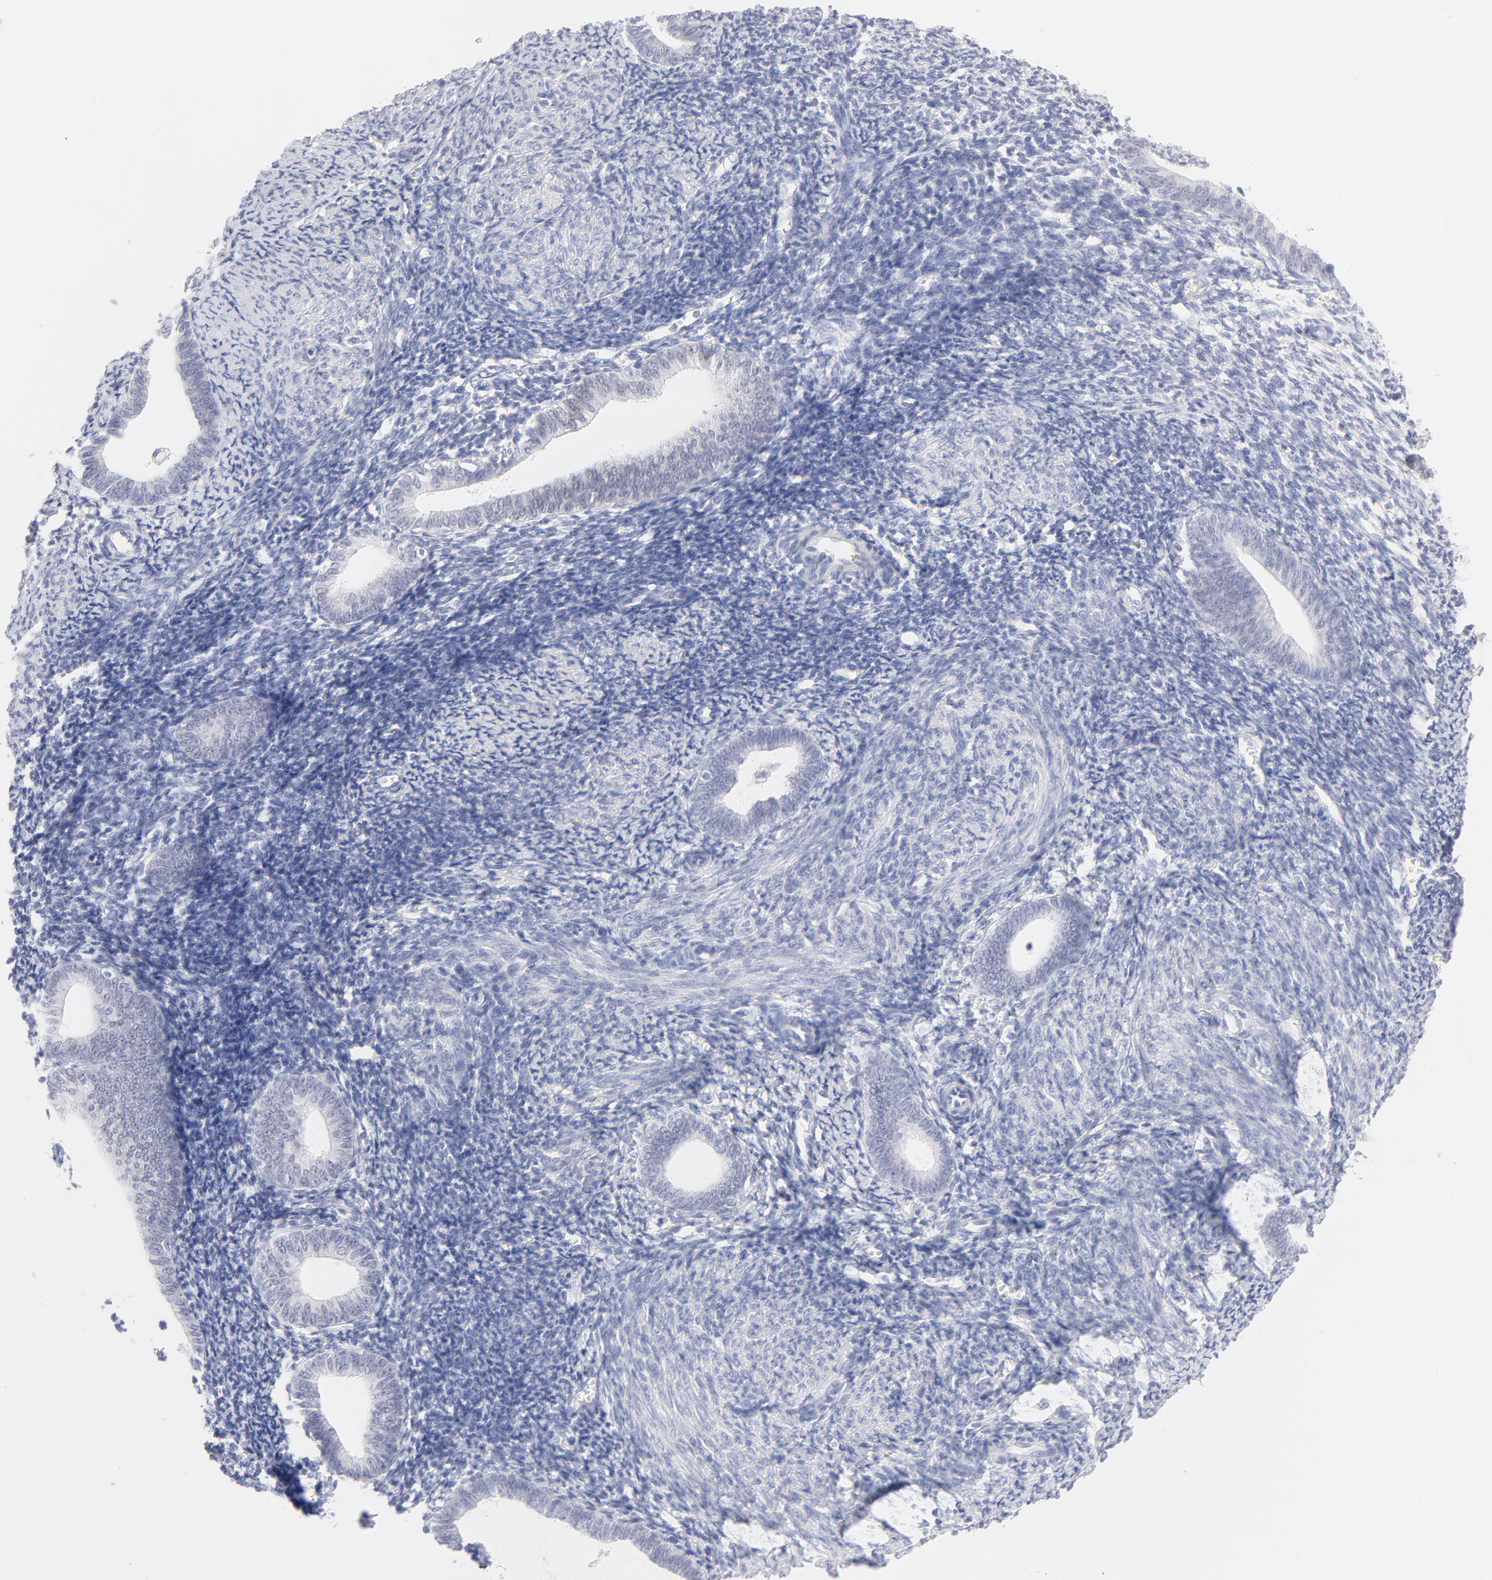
{"staining": {"intensity": "negative", "quantity": "none", "location": "none"}, "tissue": "endometrium", "cell_type": "Cells in endometrial stroma", "image_type": "normal", "snomed": [{"axis": "morphology", "description": "Normal tissue, NOS"}, {"axis": "topography", "description": "Endometrium"}], "caption": "Immunohistochemistry (IHC) micrograph of benign endometrium stained for a protein (brown), which exhibits no staining in cells in endometrial stroma. The staining was performed using DAB (3,3'-diaminobenzidine) to visualize the protein expression in brown, while the nuclei were stained in blue with hematoxylin (Magnification: 20x).", "gene": "ELF3", "patient": {"sex": "female", "age": 57}}